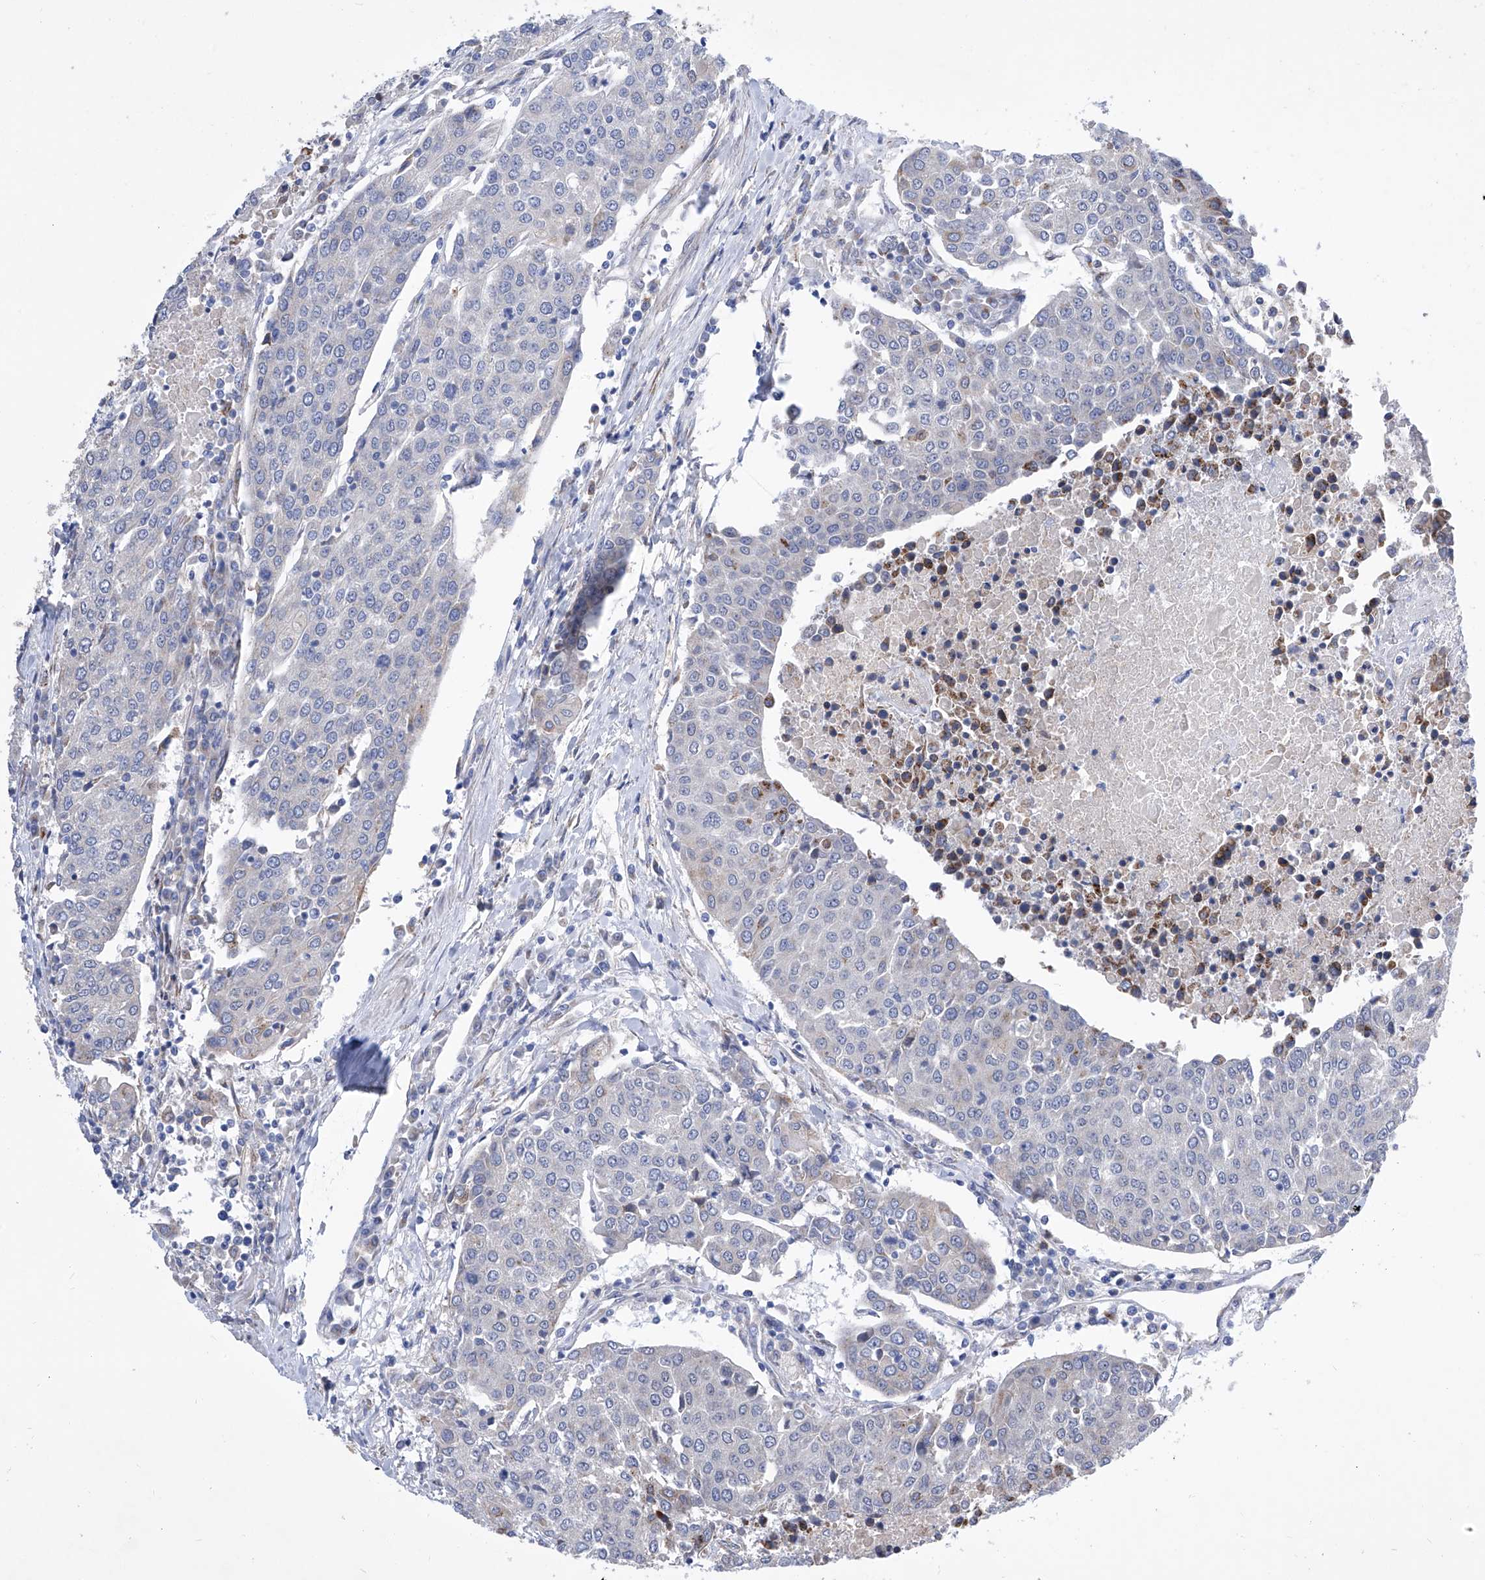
{"staining": {"intensity": "negative", "quantity": "none", "location": "none"}, "tissue": "urothelial cancer", "cell_type": "Tumor cells", "image_type": "cancer", "snomed": [{"axis": "morphology", "description": "Urothelial carcinoma, High grade"}, {"axis": "topography", "description": "Urinary bladder"}], "caption": "High magnification brightfield microscopy of high-grade urothelial carcinoma stained with DAB (3,3'-diaminobenzidine) (brown) and counterstained with hematoxylin (blue): tumor cells show no significant positivity. (Immunohistochemistry (ihc), brightfield microscopy, high magnification).", "gene": "TJAP1", "patient": {"sex": "female", "age": 85}}